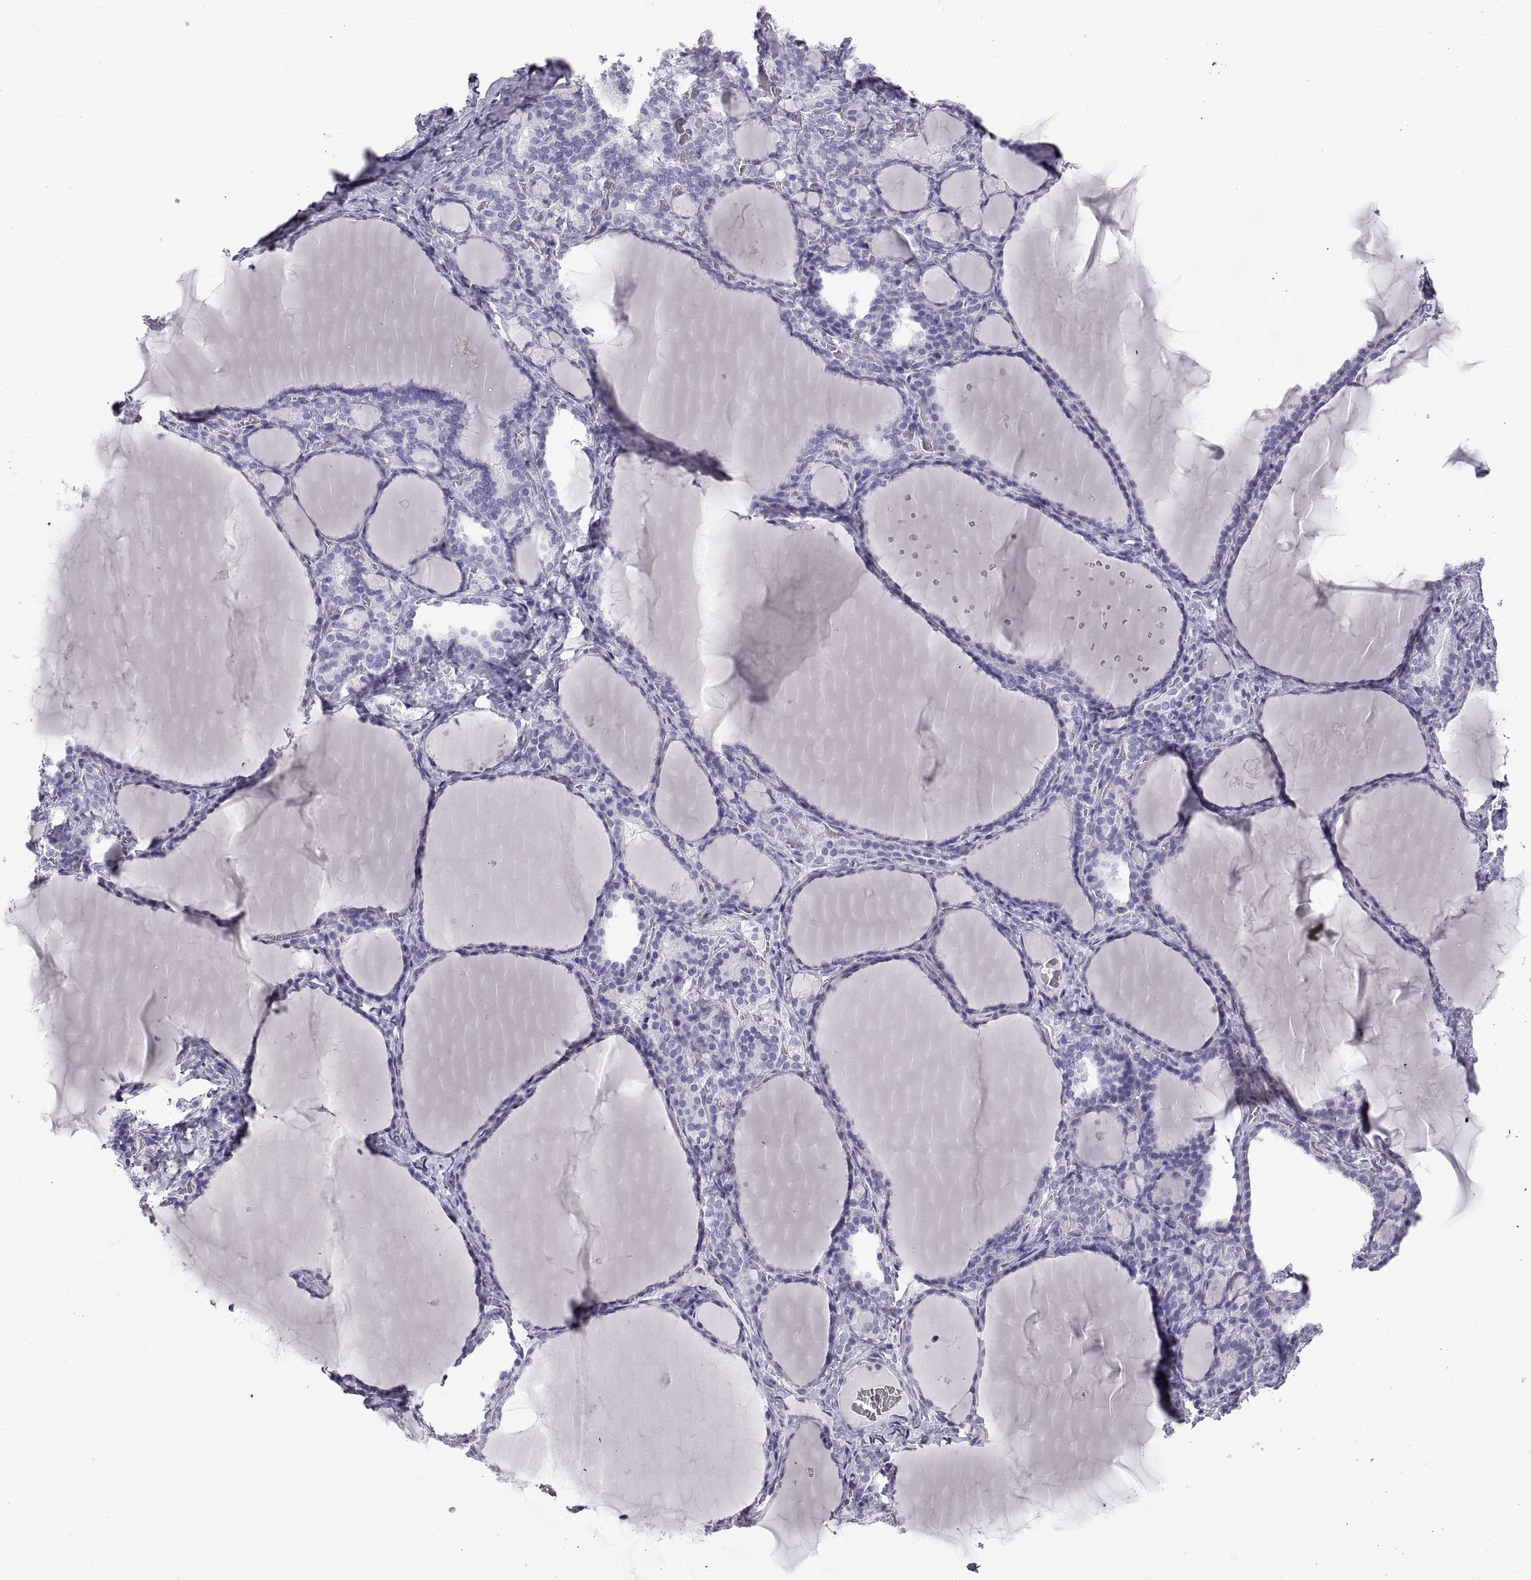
{"staining": {"intensity": "negative", "quantity": "none", "location": "none"}, "tissue": "thyroid gland", "cell_type": "Glandular cells", "image_type": "normal", "snomed": [{"axis": "morphology", "description": "Normal tissue, NOS"}, {"axis": "morphology", "description": "Hyperplasia, NOS"}, {"axis": "topography", "description": "Thyroid gland"}], "caption": "The histopathology image displays no significant staining in glandular cells of thyroid gland.", "gene": "RLBP1", "patient": {"sex": "female", "age": 27}}